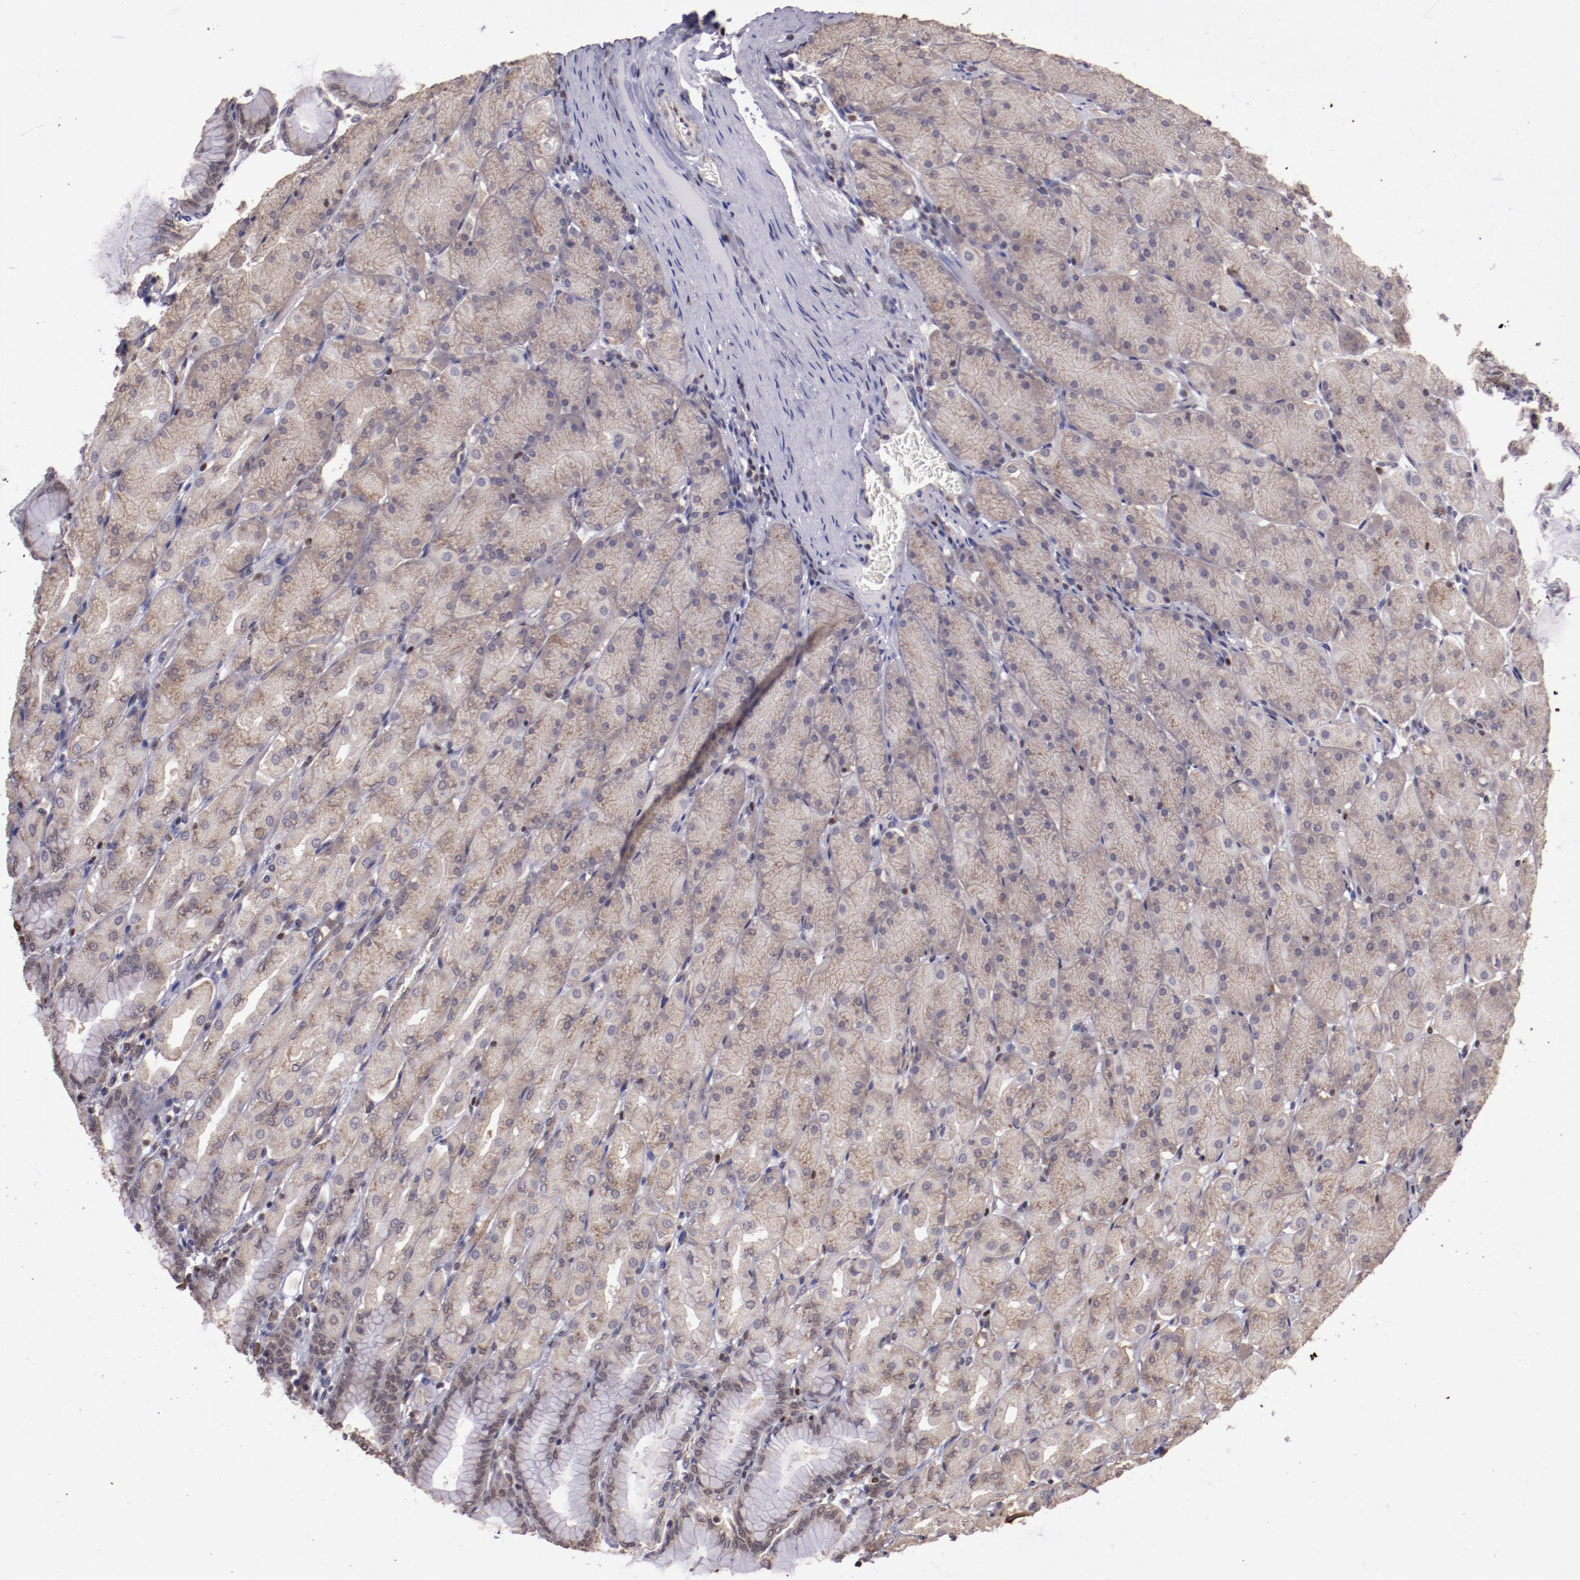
{"staining": {"intensity": "weak", "quantity": ">75%", "location": "cytoplasmic/membranous,nuclear"}, "tissue": "stomach", "cell_type": "Glandular cells", "image_type": "normal", "snomed": [{"axis": "morphology", "description": "Normal tissue, NOS"}, {"axis": "topography", "description": "Stomach, upper"}], "caption": "A photomicrograph of stomach stained for a protein reveals weak cytoplasmic/membranous,nuclear brown staining in glandular cells. The protein is shown in brown color, while the nuclei are stained blue.", "gene": "ELF1", "patient": {"sex": "female", "age": 56}}